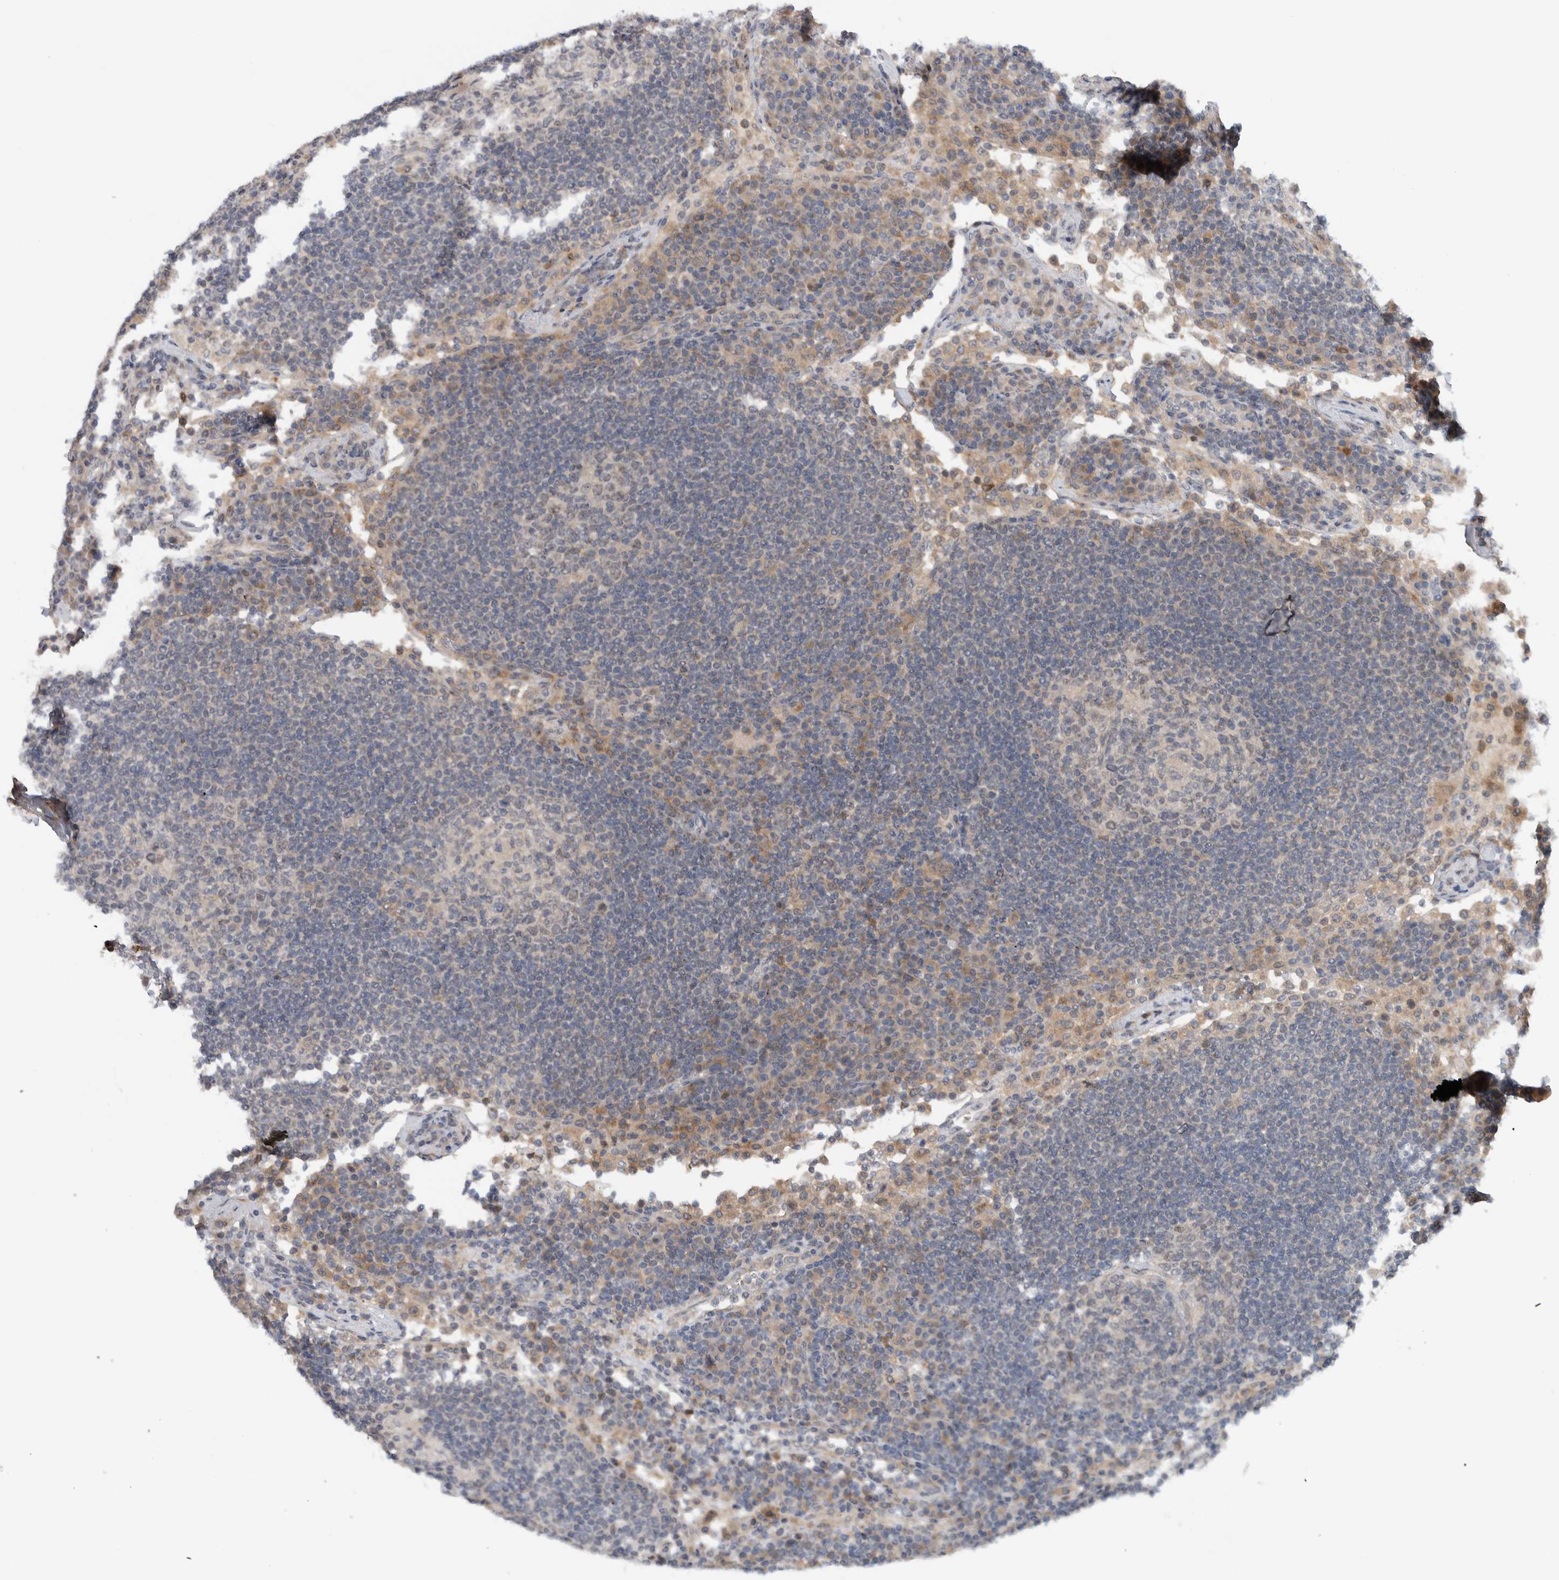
{"staining": {"intensity": "weak", "quantity": "<25%", "location": "nuclear"}, "tissue": "lymph node", "cell_type": "Germinal center cells", "image_type": "normal", "snomed": [{"axis": "morphology", "description": "Normal tissue, NOS"}, {"axis": "topography", "description": "Lymph node"}], "caption": "Germinal center cells show no significant protein positivity in benign lymph node.", "gene": "MPRIP", "patient": {"sex": "female", "age": 53}}